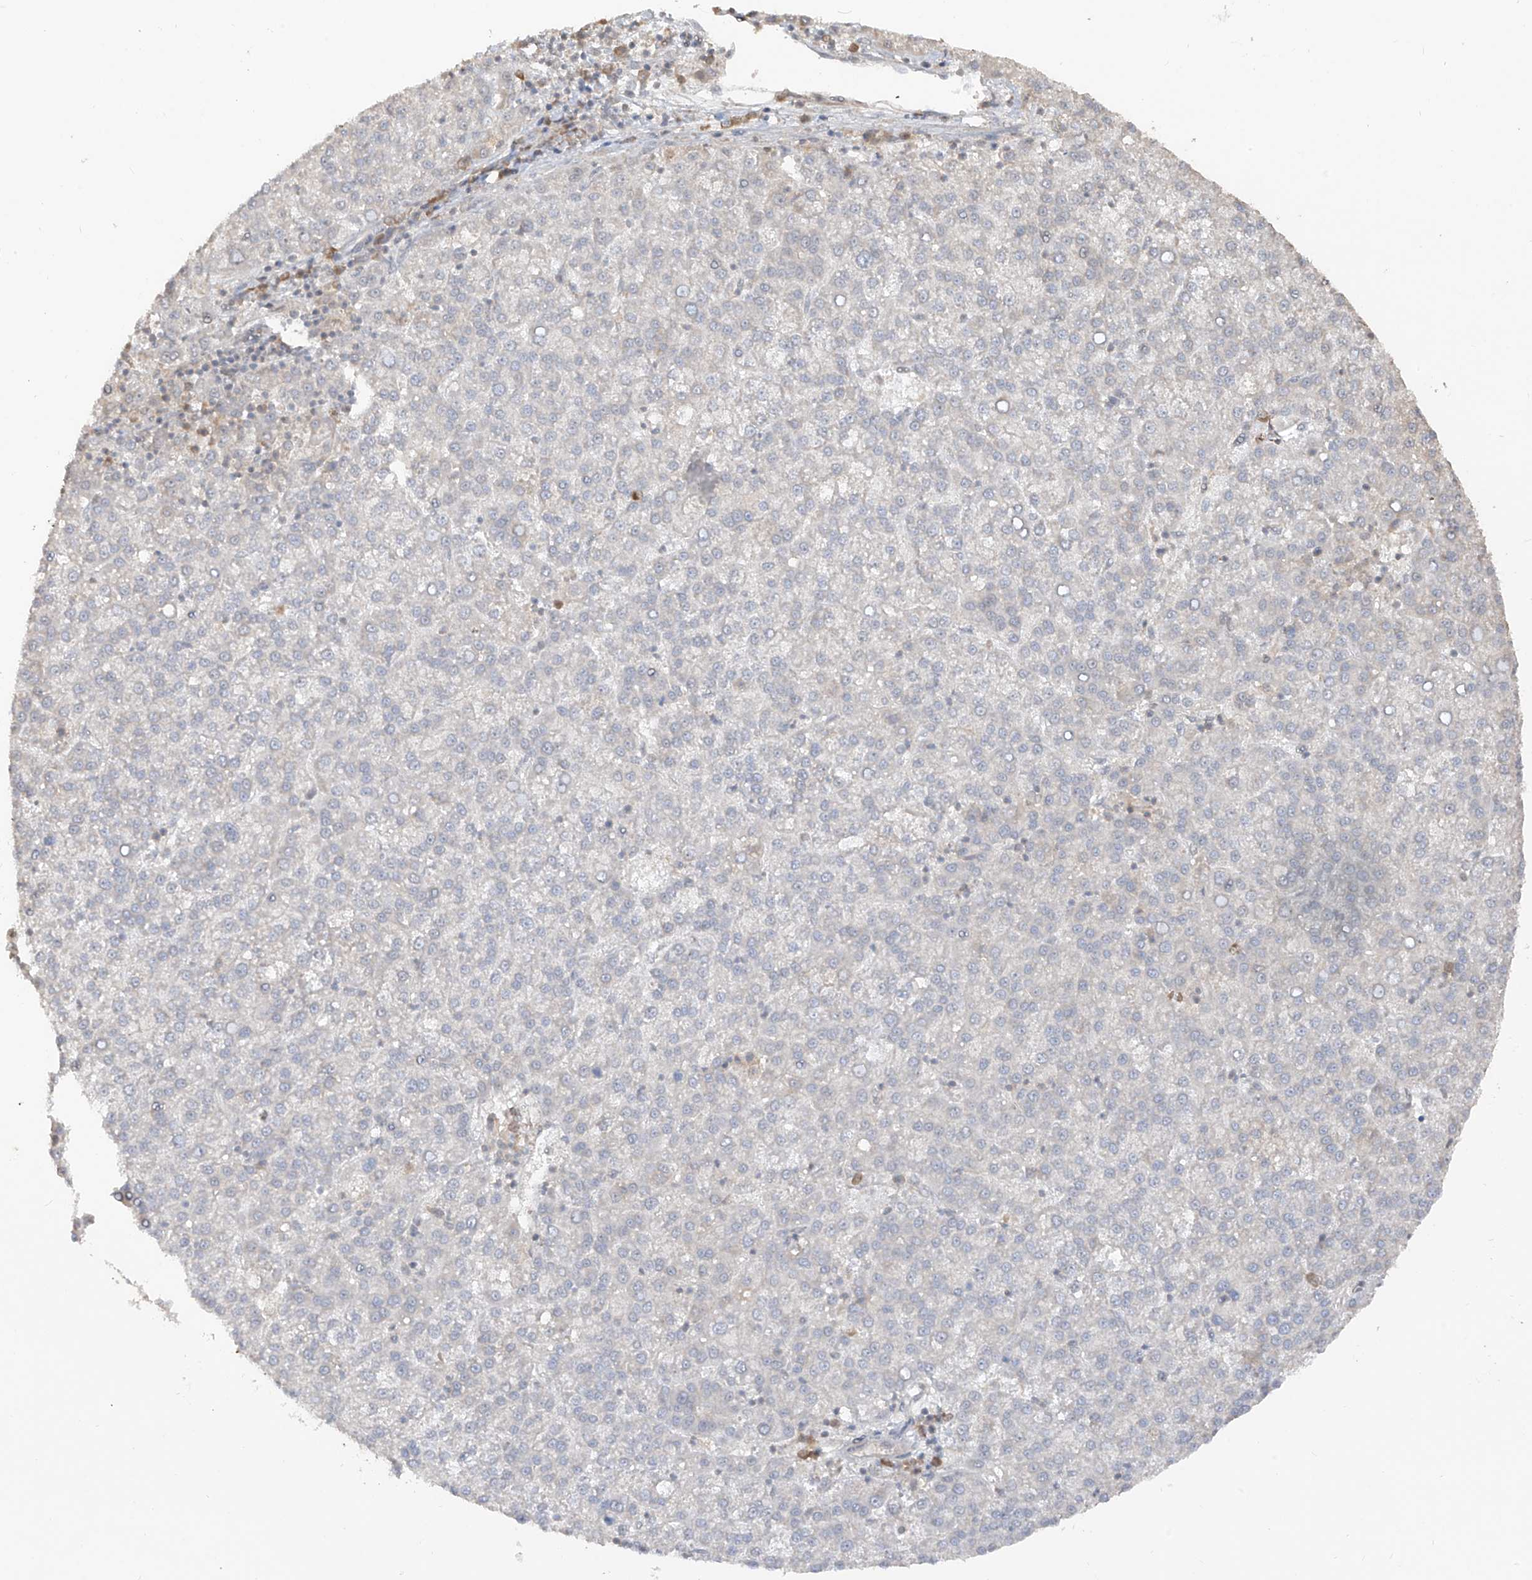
{"staining": {"intensity": "negative", "quantity": "none", "location": "none"}, "tissue": "liver cancer", "cell_type": "Tumor cells", "image_type": "cancer", "snomed": [{"axis": "morphology", "description": "Carcinoma, Hepatocellular, NOS"}, {"axis": "topography", "description": "Liver"}], "caption": "A histopathology image of human liver hepatocellular carcinoma is negative for staining in tumor cells. (Brightfield microscopy of DAB (3,3'-diaminobenzidine) IHC at high magnification).", "gene": "COLGALT2", "patient": {"sex": "female", "age": 58}}